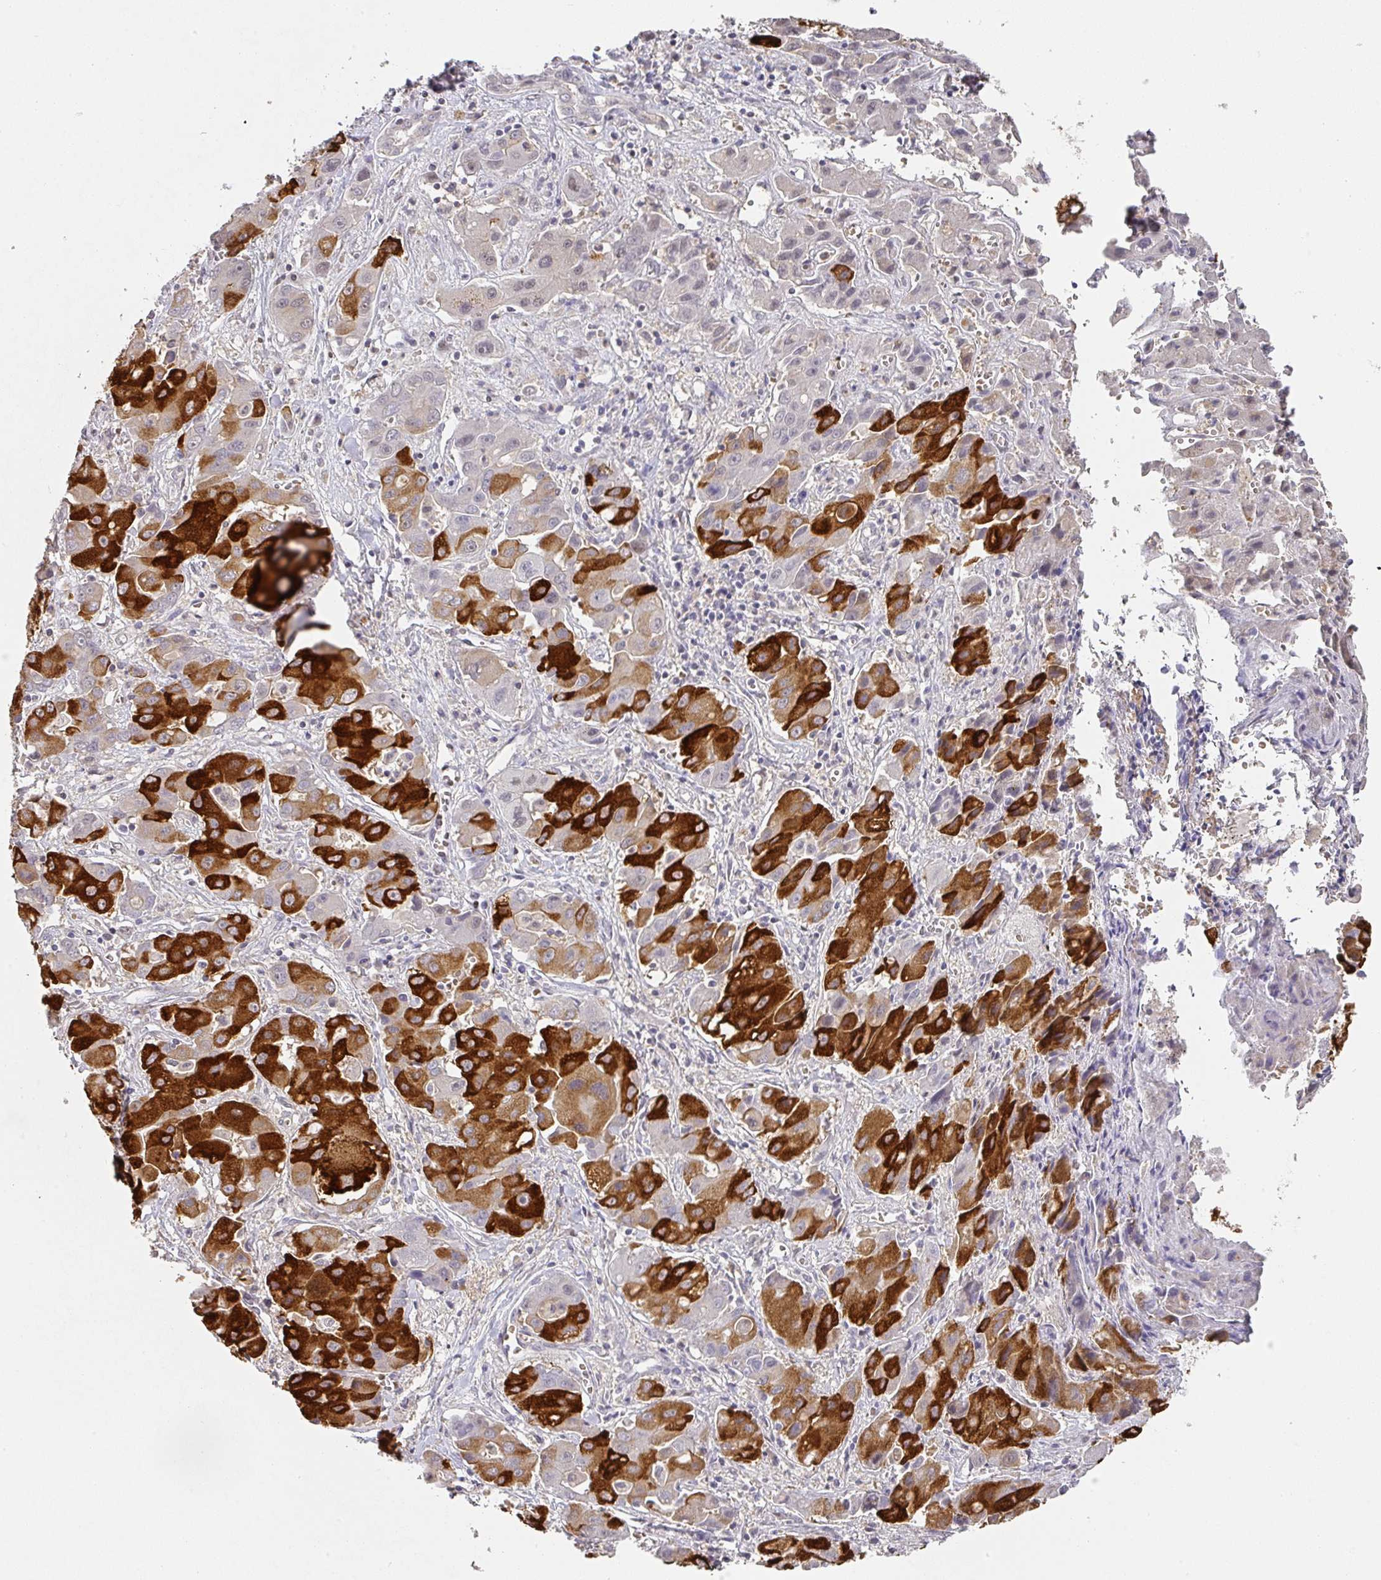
{"staining": {"intensity": "strong", "quantity": ">75%", "location": "cytoplasmic/membranous"}, "tissue": "liver cancer", "cell_type": "Tumor cells", "image_type": "cancer", "snomed": [{"axis": "morphology", "description": "Cholangiocarcinoma"}, {"axis": "topography", "description": "Liver"}], "caption": "Immunohistochemistry (IHC) histopathology image of neoplastic tissue: liver cholangiocarcinoma stained using immunohistochemistry demonstrates high levels of strong protein expression localized specifically in the cytoplasmic/membranous of tumor cells, appearing as a cytoplasmic/membranous brown color.", "gene": "FOXN4", "patient": {"sex": "male", "age": 67}}